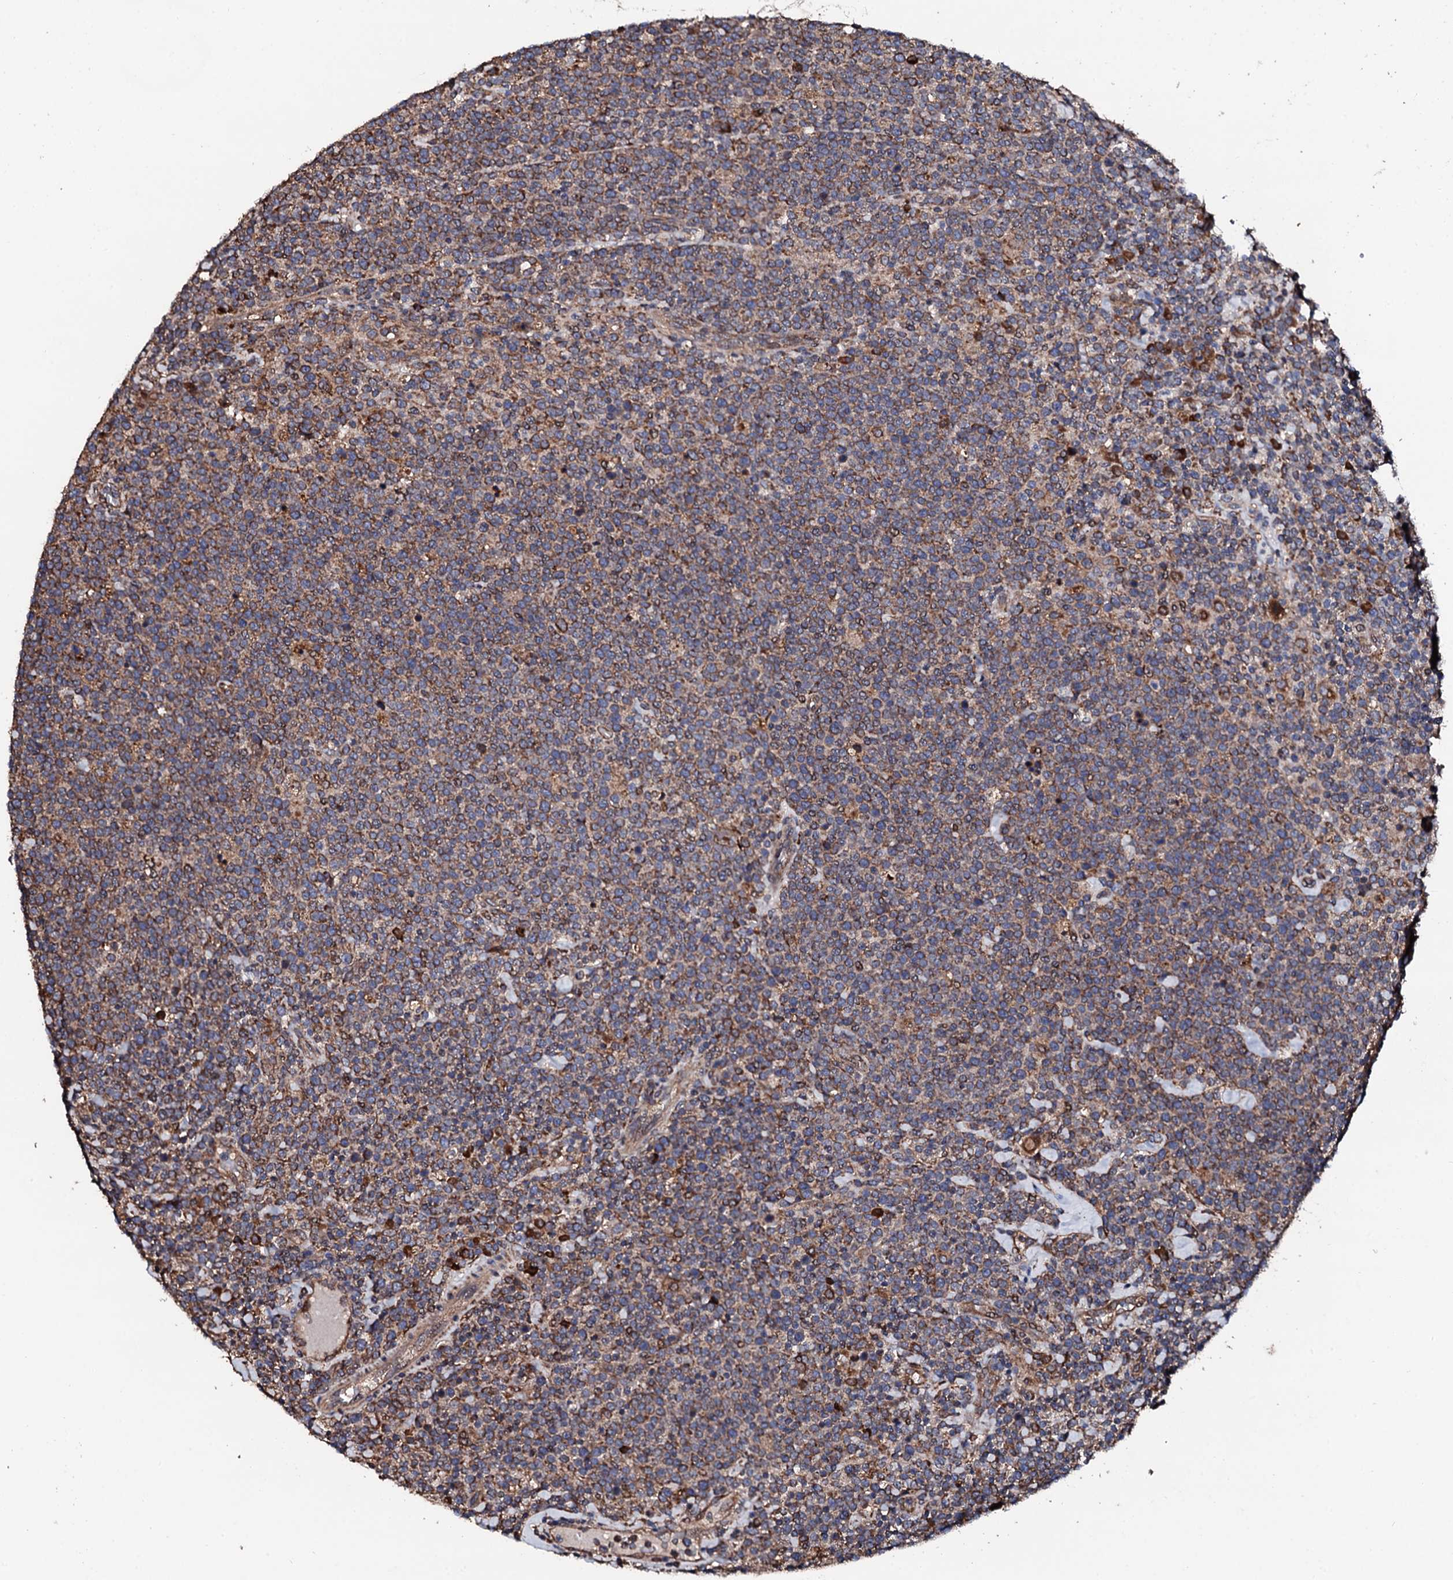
{"staining": {"intensity": "moderate", "quantity": ">75%", "location": "cytoplasmic/membranous"}, "tissue": "lymphoma", "cell_type": "Tumor cells", "image_type": "cancer", "snomed": [{"axis": "morphology", "description": "Malignant lymphoma, non-Hodgkin's type, High grade"}, {"axis": "topography", "description": "Lymph node"}], "caption": "Tumor cells show medium levels of moderate cytoplasmic/membranous staining in approximately >75% of cells in lymphoma. The protein is shown in brown color, while the nuclei are stained blue.", "gene": "CKAP5", "patient": {"sex": "male", "age": 61}}